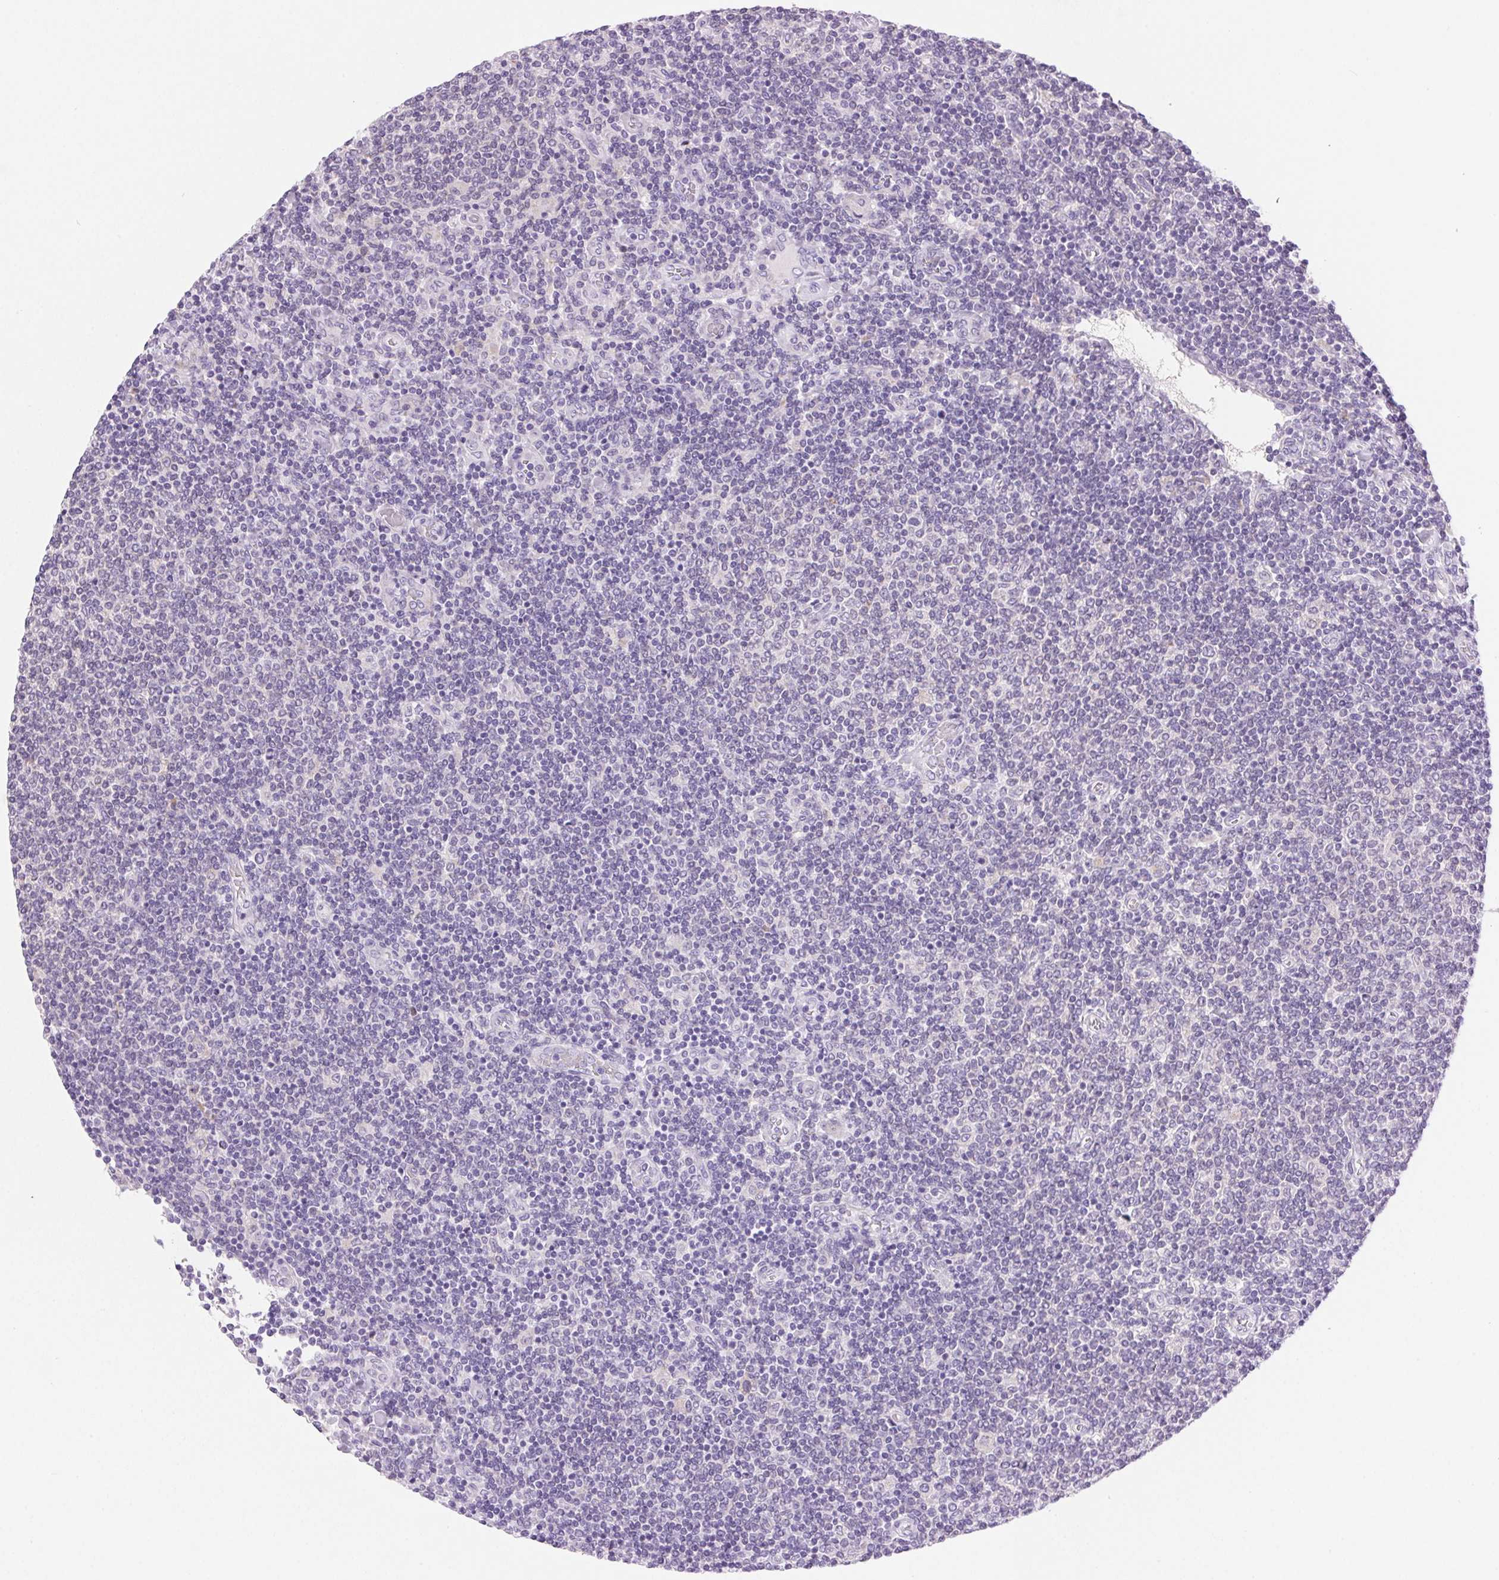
{"staining": {"intensity": "negative", "quantity": "none", "location": "none"}, "tissue": "lymphoma", "cell_type": "Tumor cells", "image_type": "cancer", "snomed": [{"axis": "morphology", "description": "Malignant lymphoma, non-Hodgkin's type, Low grade"}, {"axis": "topography", "description": "Lymph node"}], "caption": "Immunohistochemistry (IHC) image of lymphoma stained for a protein (brown), which shows no staining in tumor cells.", "gene": "ARHGAP11B", "patient": {"sex": "male", "age": 52}}